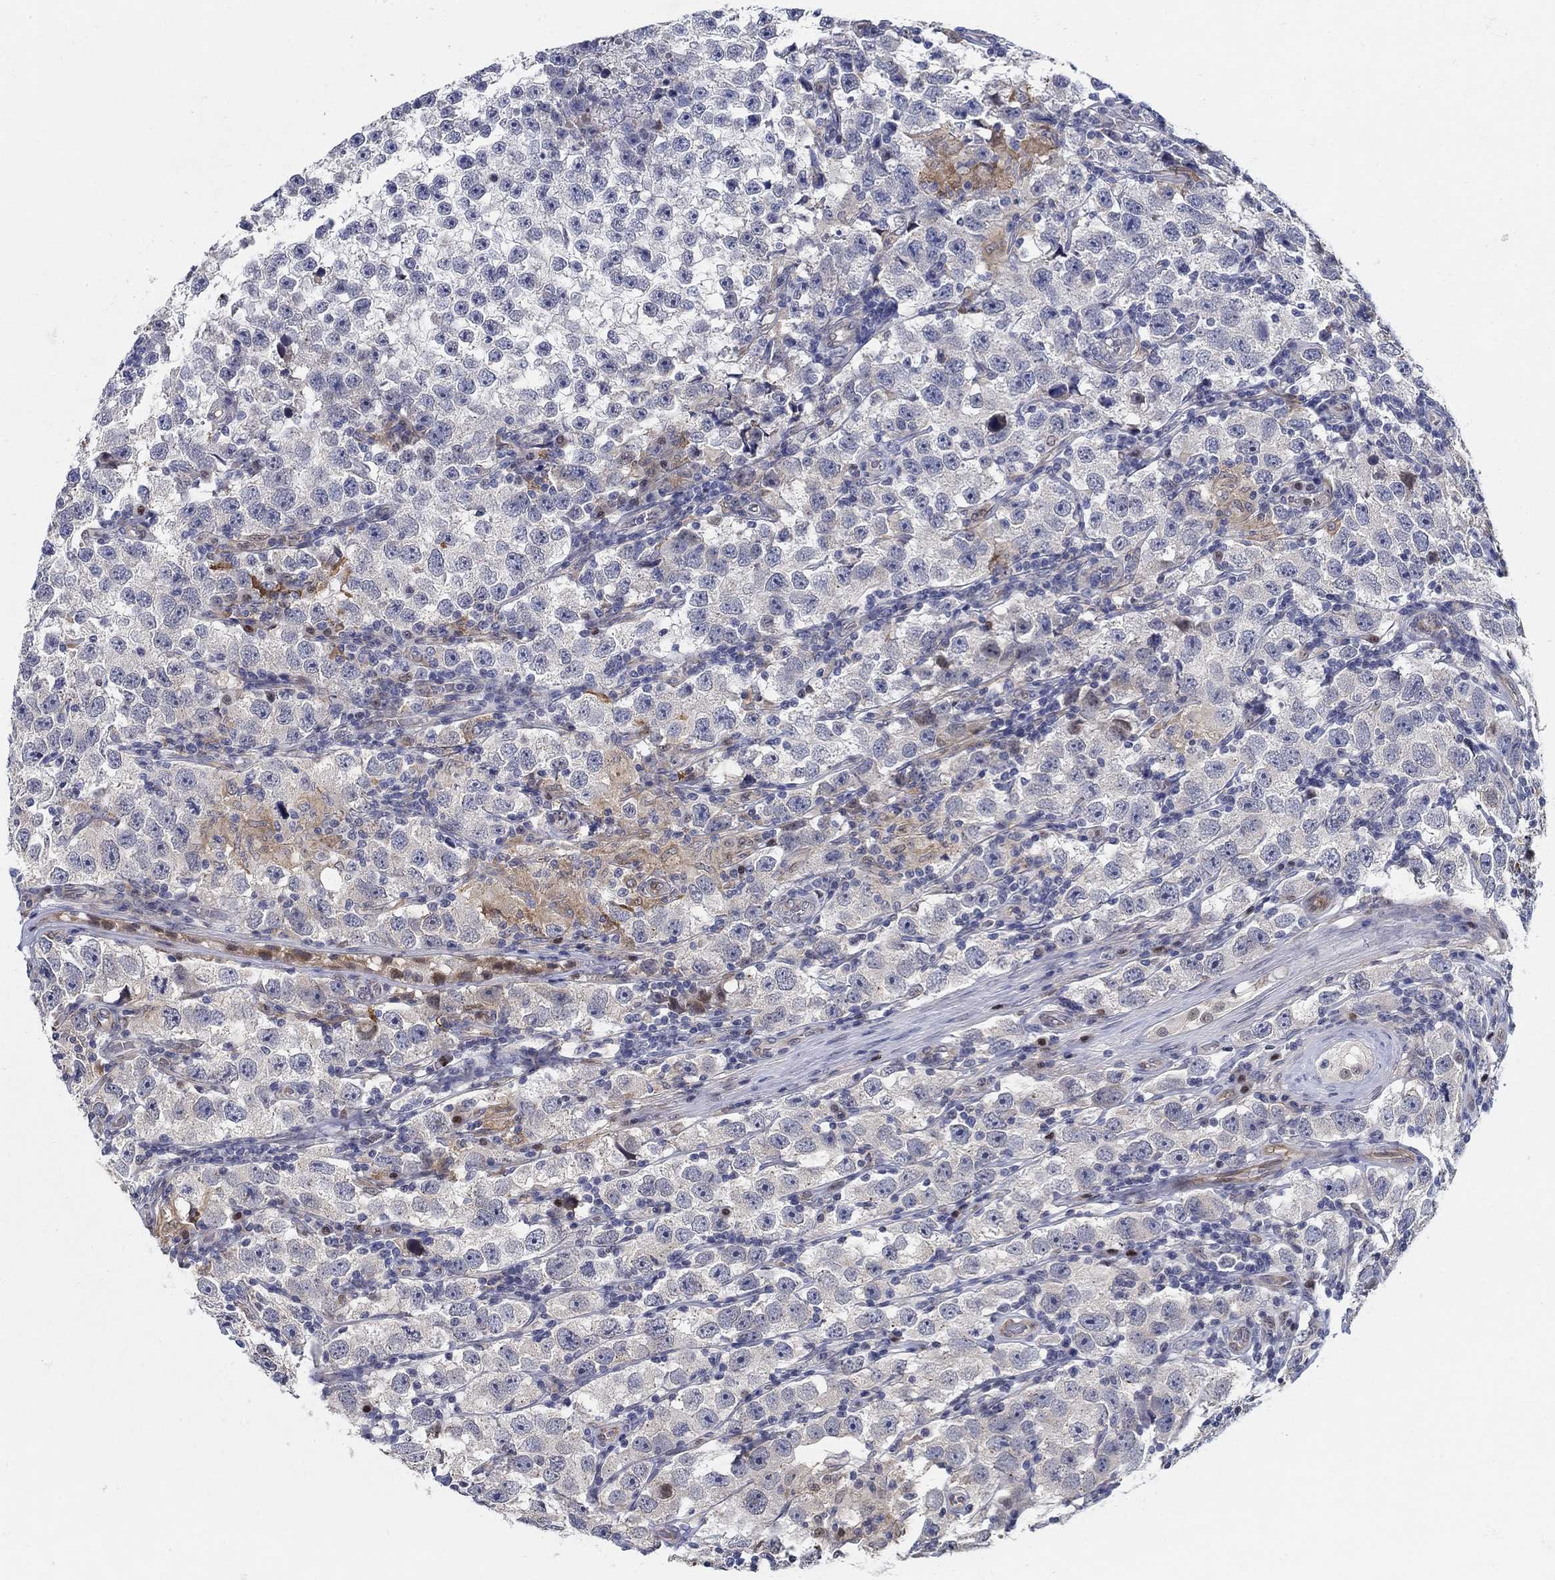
{"staining": {"intensity": "negative", "quantity": "none", "location": "none"}, "tissue": "testis cancer", "cell_type": "Tumor cells", "image_type": "cancer", "snomed": [{"axis": "morphology", "description": "Seminoma, NOS"}, {"axis": "topography", "description": "Testis"}], "caption": "Immunohistochemistry (IHC) of seminoma (testis) shows no staining in tumor cells. (DAB (3,3'-diaminobenzidine) immunohistochemistry visualized using brightfield microscopy, high magnification).", "gene": "C16orf46", "patient": {"sex": "male", "age": 26}}